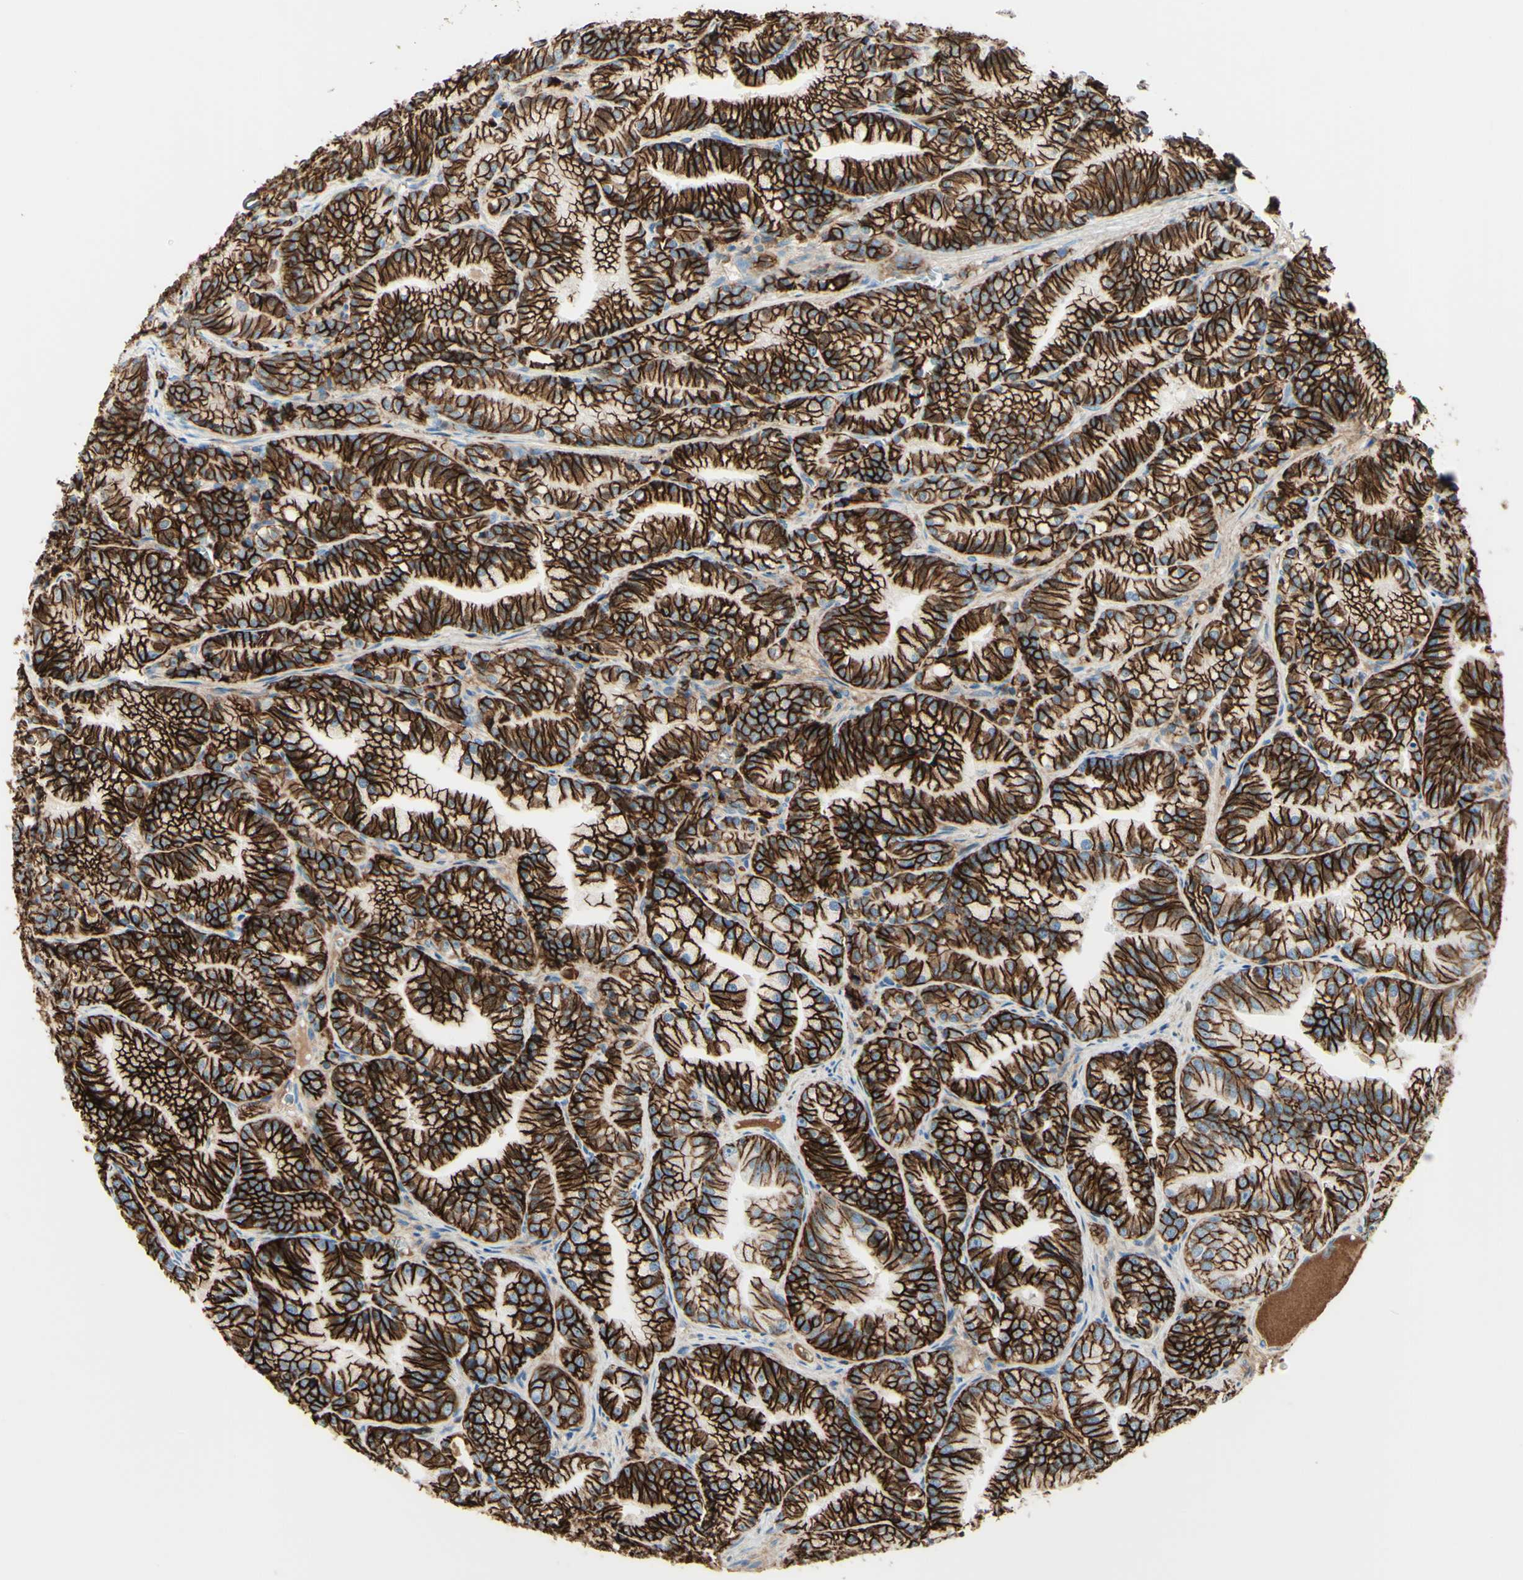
{"staining": {"intensity": "strong", "quantity": ">75%", "location": "cytoplasmic/membranous"}, "tissue": "prostate cancer", "cell_type": "Tumor cells", "image_type": "cancer", "snomed": [{"axis": "morphology", "description": "Adenocarcinoma, Low grade"}, {"axis": "topography", "description": "Prostate"}], "caption": "Strong cytoplasmic/membranous protein expression is seen in approximately >75% of tumor cells in prostate cancer.", "gene": "ALCAM", "patient": {"sex": "male", "age": 89}}